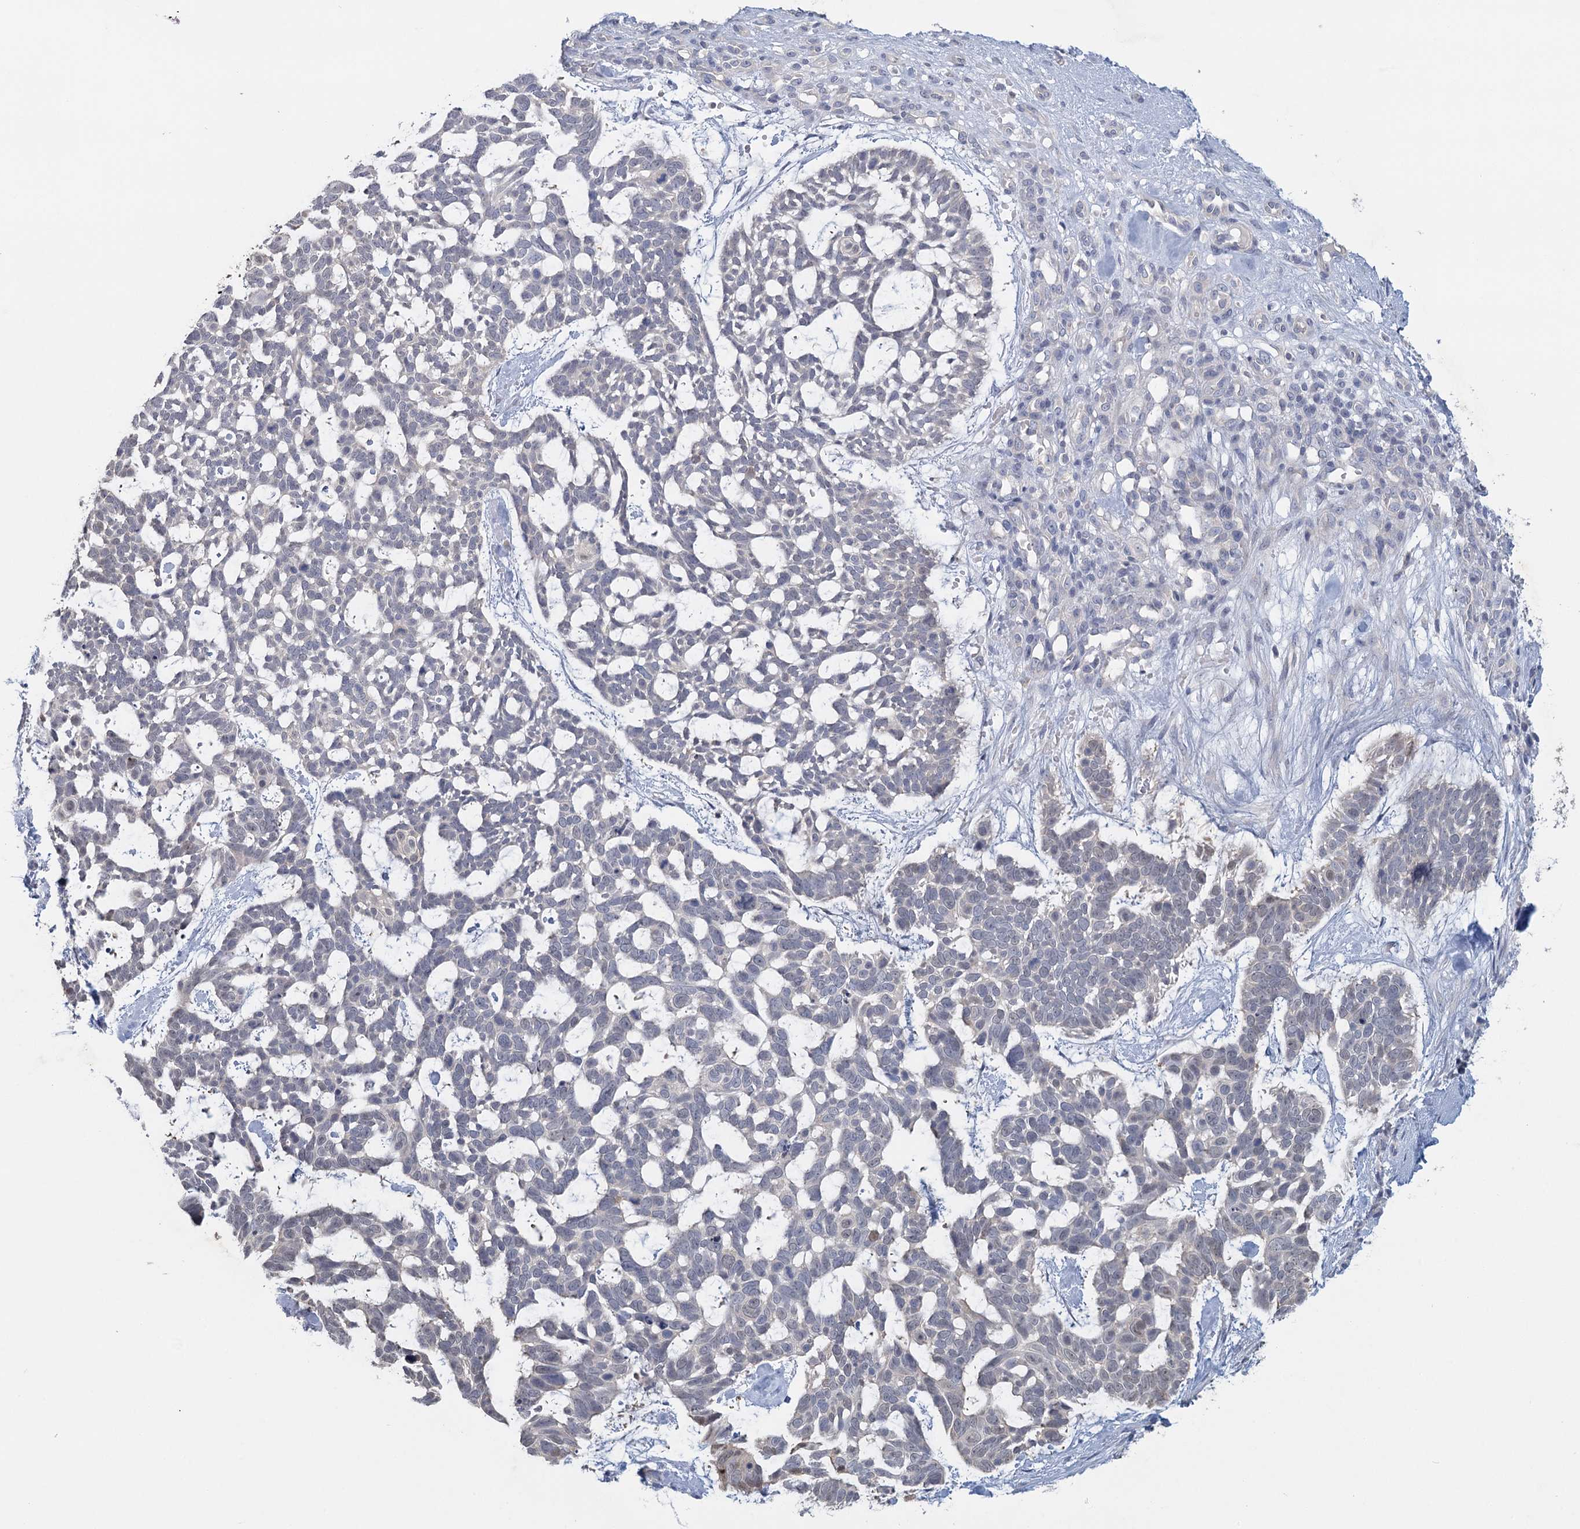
{"staining": {"intensity": "negative", "quantity": "none", "location": "none"}, "tissue": "skin cancer", "cell_type": "Tumor cells", "image_type": "cancer", "snomed": [{"axis": "morphology", "description": "Basal cell carcinoma"}, {"axis": "topography", "description": "Skin"}], "caption": "Basal cell carcinoma (skin) was stained to show a protein in brown. There is no significant expression in tumor cells. Brightfield microscopy of IHC stained with DAB (3,3'-diaminobenzidine) (brown) and hematoxylin (blue), captured at high magnification.", "gene": "MYO7B", "patient": {"sex": "male", "age": 88}}